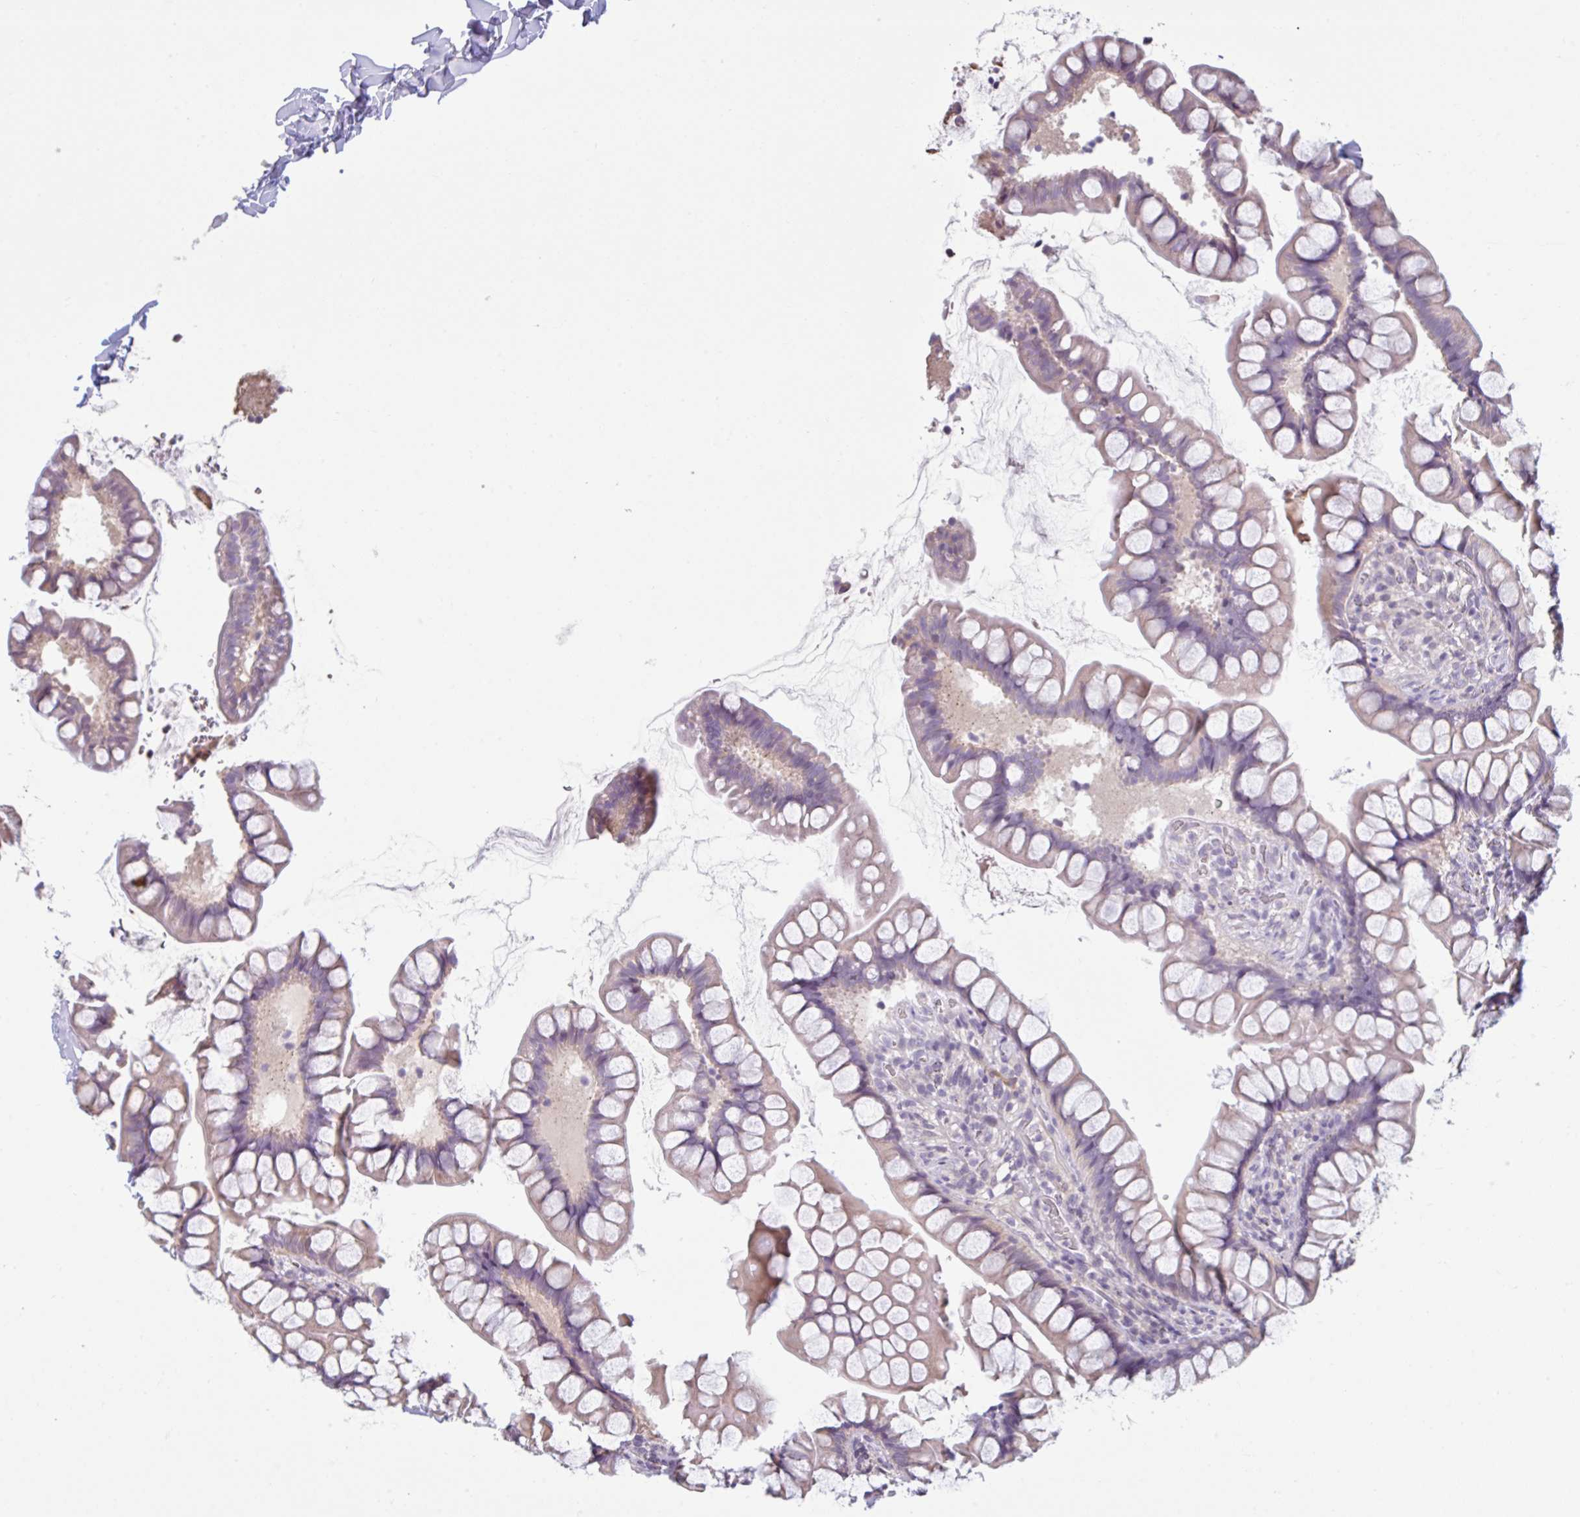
{"staining": {"intensity": "weak", "quantity": "25%-75%", "location": "cytoplasmic/membranous"}, "tissue": "small intestine", "cell_type": "Glandular cells", "image_type": "normal", "snomed": [{"axis": "morphology", "description": "Normal tissue, NOS"}, {"axis": "topography", "description": "Small intestine"}], "caption": "Protein analysis of unremarkable small intestine reveals weak cytoplasmic/membranous expression in about 25%-75% of glandular cells. The protein is stained brown, and the nuclei are stained in blue (DAB (3,3'-diaminobenzidine) IHC with brightfield microscopy, high magnification).", "gene": "CDH19", "patient": {"sex": "male", "age": 70}}